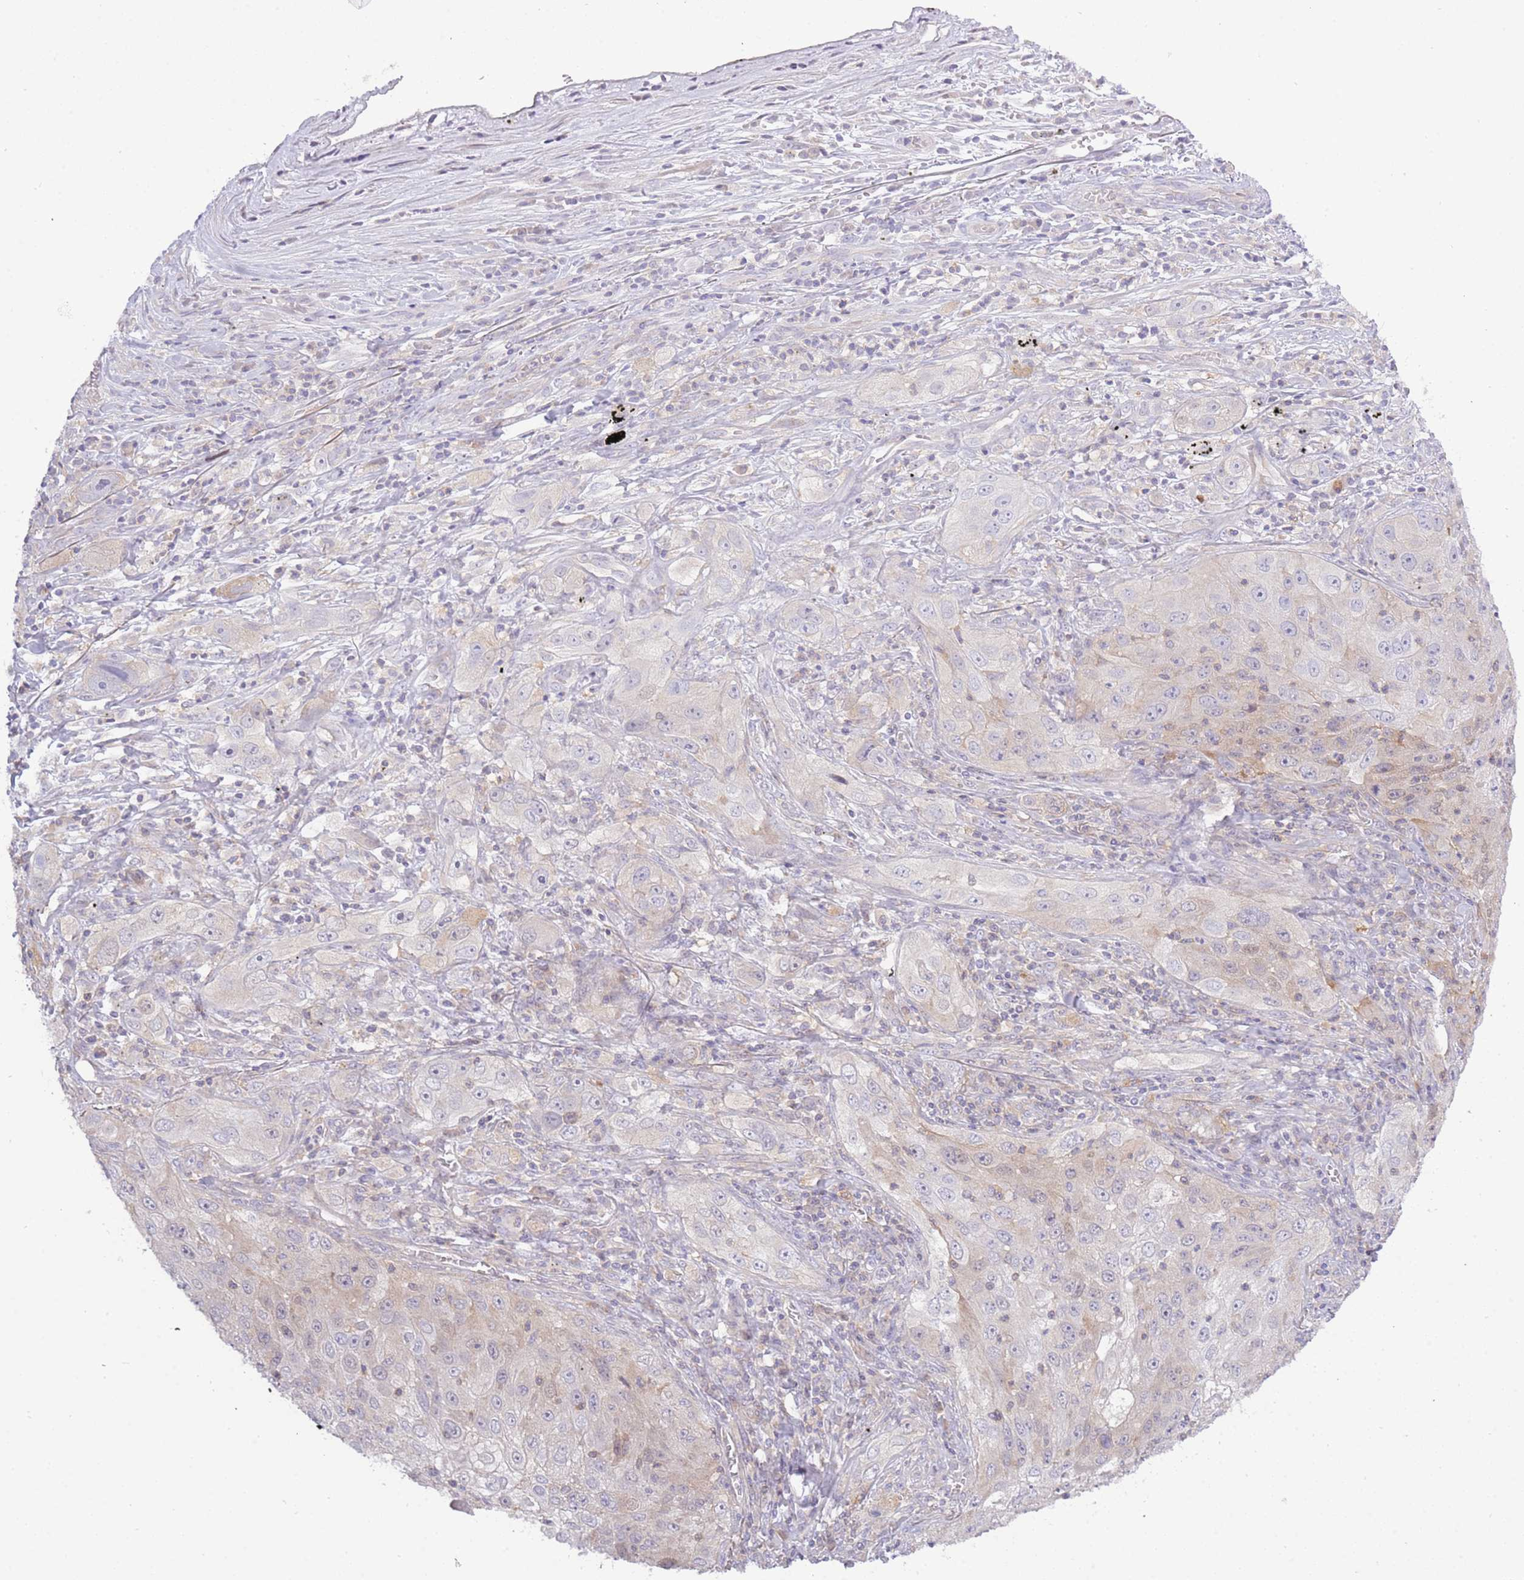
{"staining": {"intensity": "weak", "quantity": "<25%", "location": "cytoplasmic/membranous"}, "tissue": "lung cancer", "cell_type": "Tumor cells", "image_type": "cancer", "snomed": [{"axis": "morphology", "description": "Squamous cell carcinoma, NOS"}, {"axis": "topography", "description": "Lung"}], "caption": "The immunohistochemistry histopathology image has no significant expression in tumor cells of lung cancer tissue.", "gene": "STIP1", "patient": {"sex": "female", "age": 69}}